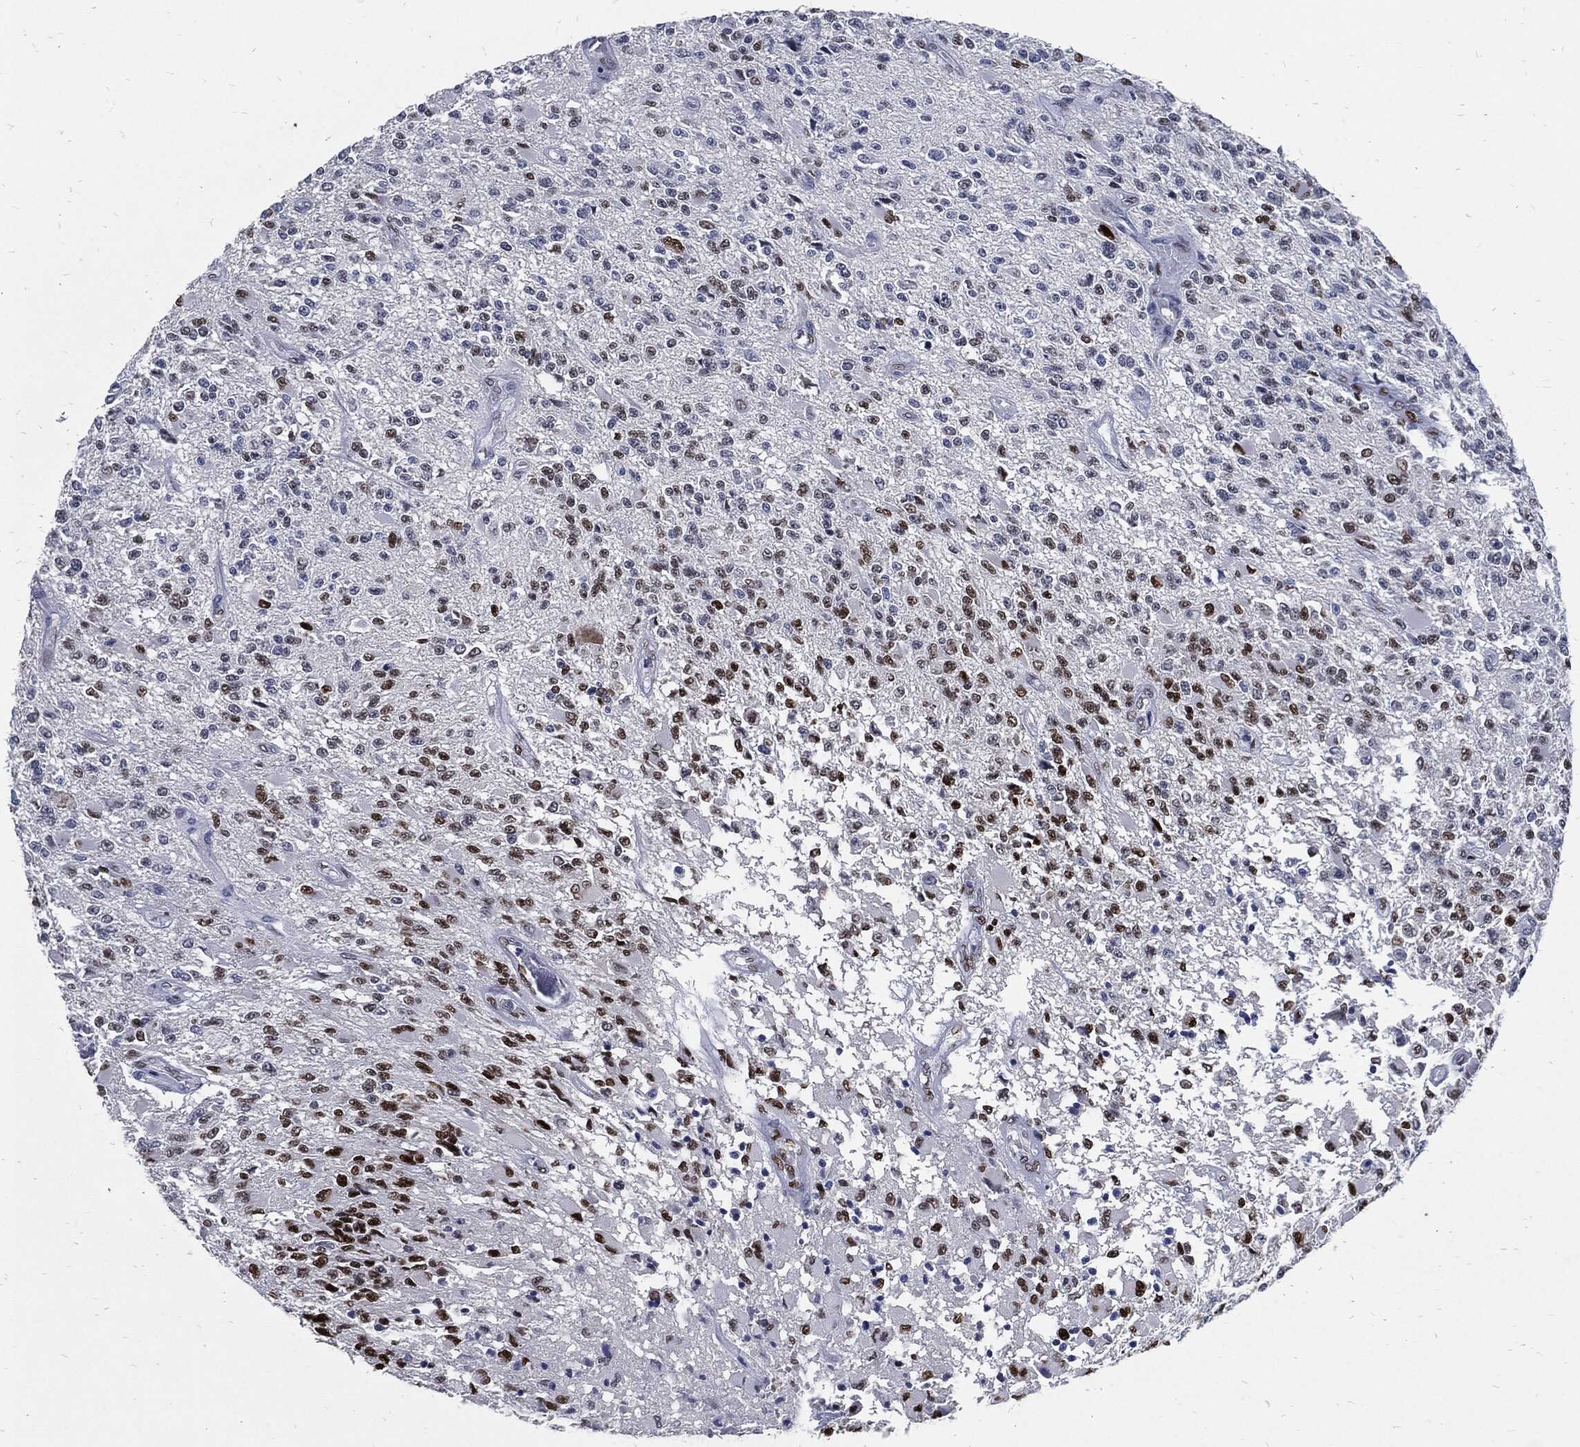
{"staining": {"intensity": "strong", "quantity": "<25%", "location": "nuclear"}, "tissue": "glioma", "cell_type": "Tumor cells", "image_type": "cancer", "snomed": [{"axis": "morphology", "description": "Glioma, malignant, High grade"}, {"axis": "topography", "description": "Brain"}], "caption": "Brown immunohistochemical staining in human glioma reveals strong nuclear positivity in approximately <25% of tumor cells.", "gene": "JUN", "patient": {"sex": "female", "age": 63}}